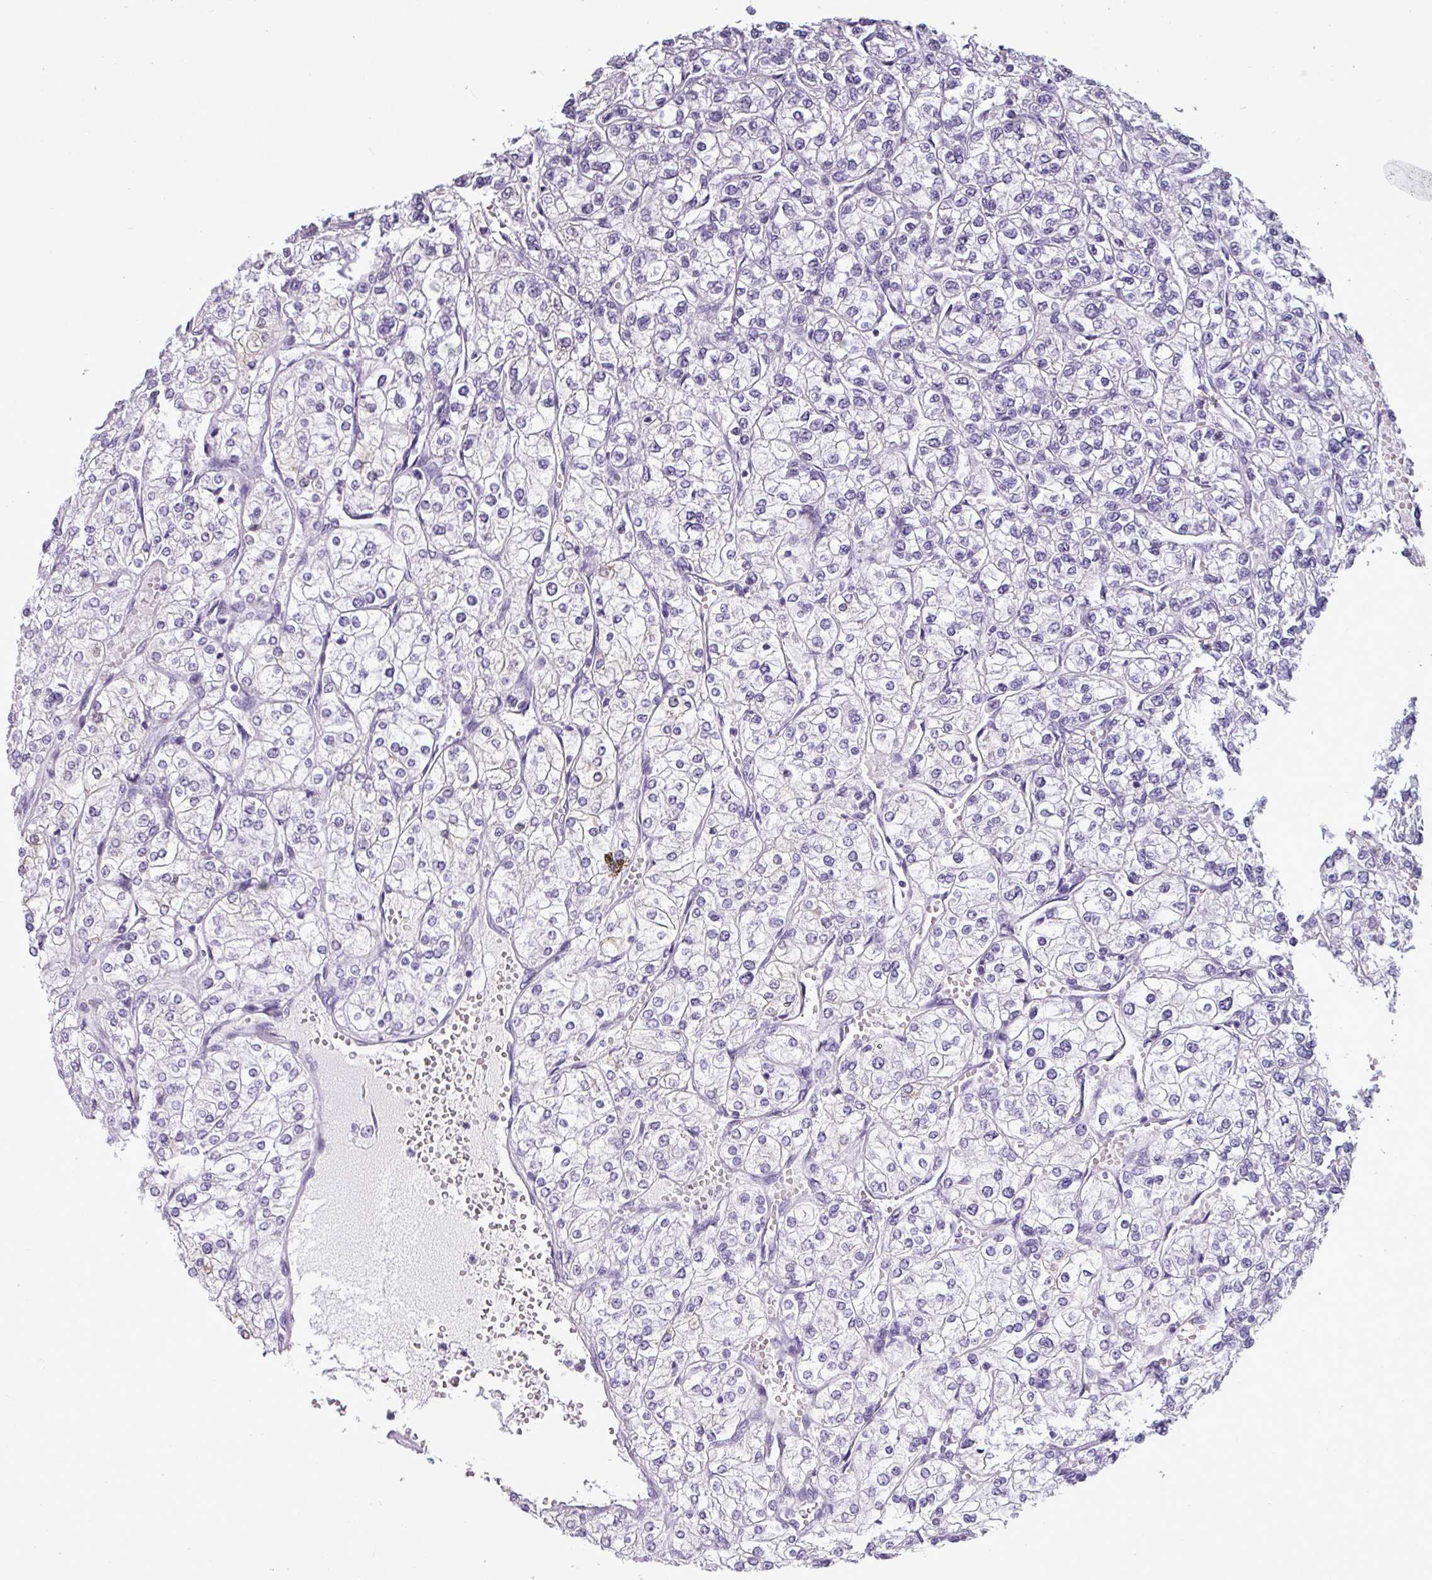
{"staining": {"intensity": "negative", "quantity": "none", "location": "none"}, "tissue": "renal cancer", "cell_type": "Tumor cells", "image_type": "cancer", "snomed": [{"axis": "morphology", "description": "Adenocarcinoma, NOS"}, {"axis": "topography", "description": "Kidney"}], "caption": "Tumor cells are negative for brown protein staining in renal cancer (adenocarcinoma).", "gene": "SRGAP1", "patient": {"sex": "male", "age": 80}}